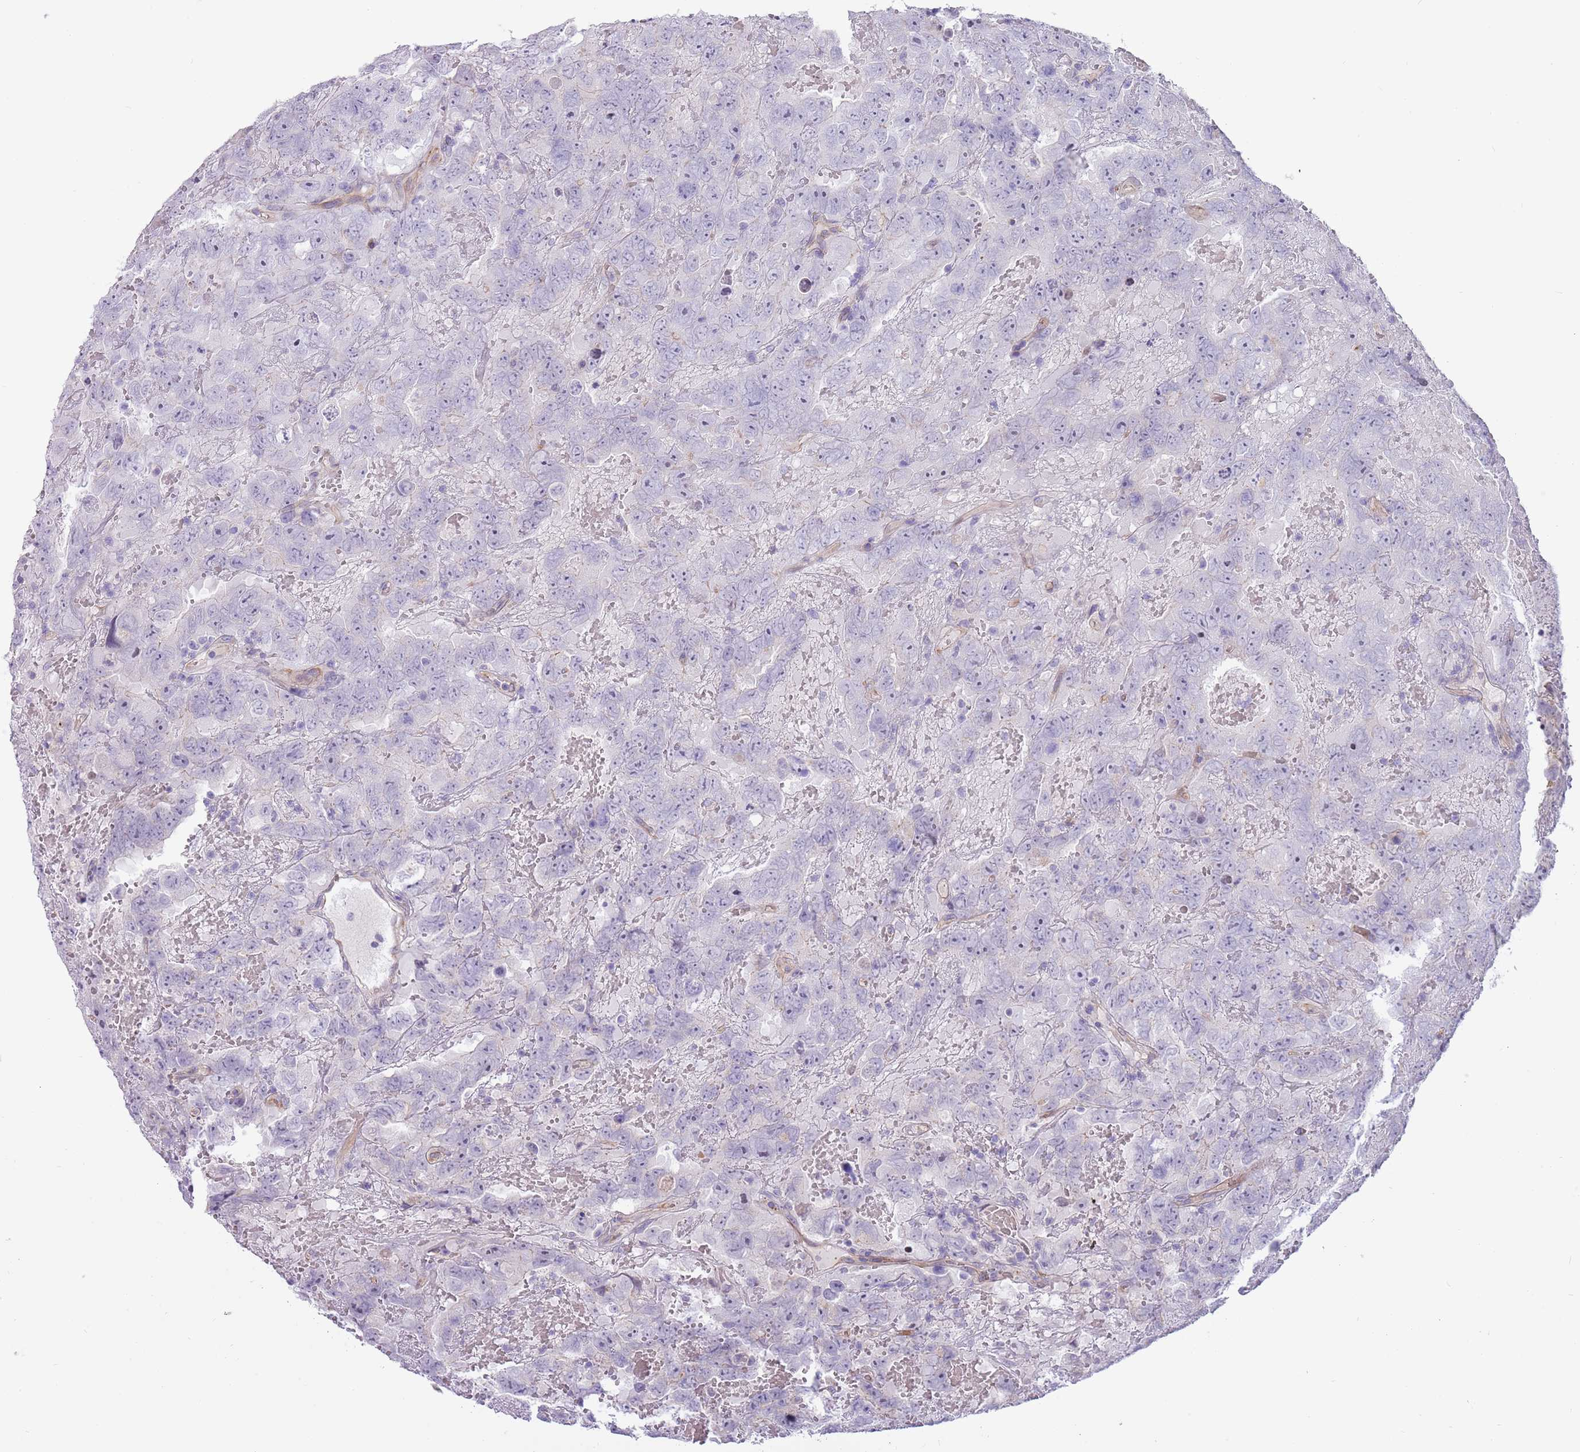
{"staining": {"intensity": "negative", "quantity": "none", "location": "none"}, "tissue": "testis cancer", "cell_type": "Tumor cells", "image_type": "cancer", "snomed": [{"axis": "morphology", "description": "Carcinoma, Embryonal, NOS"}, {"axis": "topography", "description": "Testis"}], "caption": "DAB (3,3'-diaminobenzidine) immunohistochemical staining of human testis embryonal carcinoma displays no significant positivity in tumor cells.", "gene": "MRO", "patient": {"sex": "male", "age": 45}}